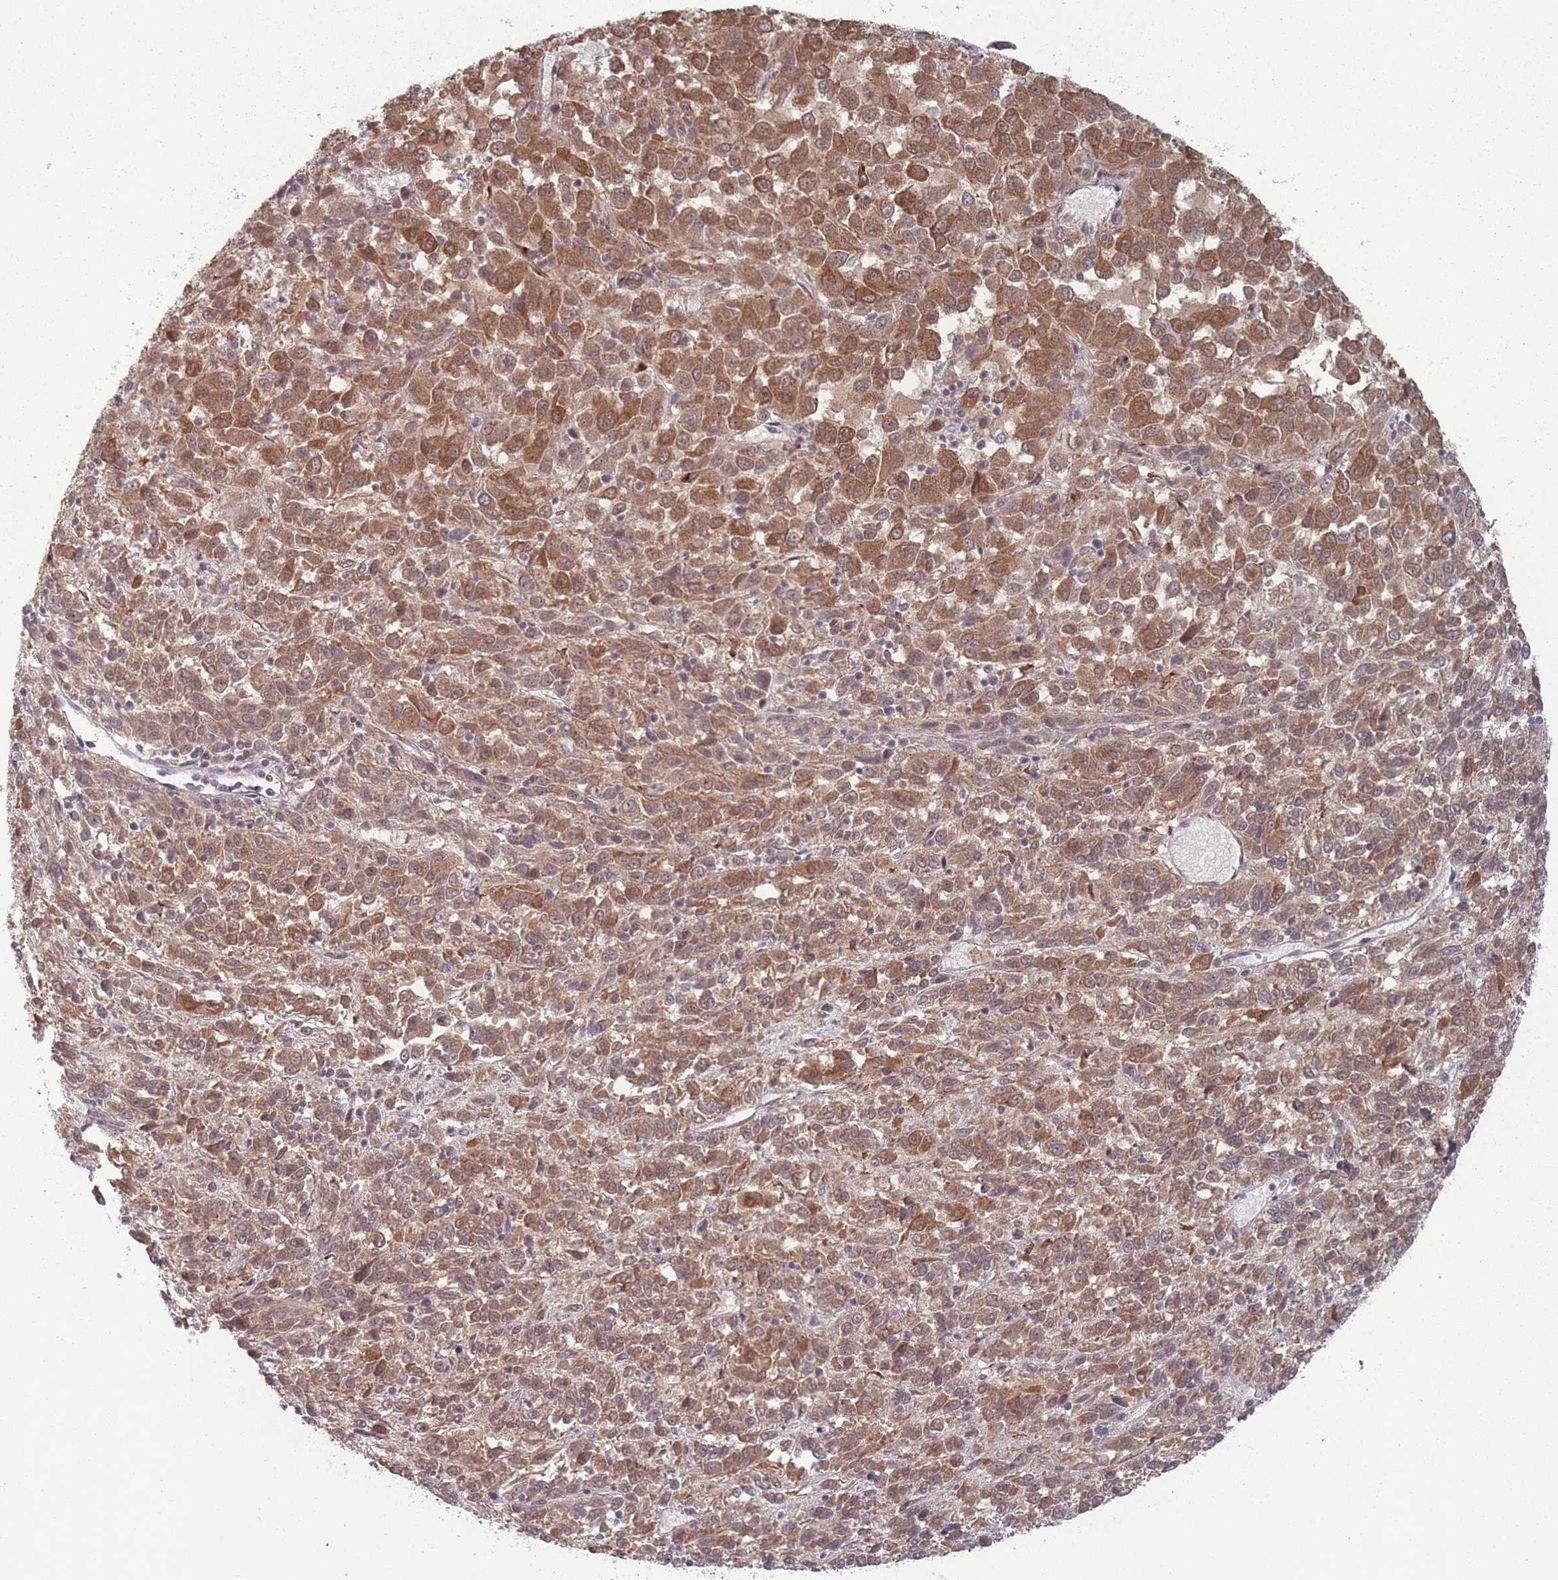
{"staining": {"intensity": "moderate", "quantity": ">75%", "location": "cytoplasmic/membranous"}, "tissue": "melanoma", "cell_type": "Tumor cells", "image_type": "cancer", "snomed": [{"axis": "morphology", "description": "Malignant melanoma, Metastatic site"}, {"axis": "topography", "description": "Lung"}], "caption": "Protein analysis of melanoma tissue shows moderate cytoplasmic/membranous positivity in approximately >75% of tumor cells. (Stains: DAB (3,3'-diaminobenzidine) in brown, nuclei in blue, Microscopy: brightfield microscopy at high magnification).", "gene": "CNTRL", "patient": {"sex": "male", "age": 64}}